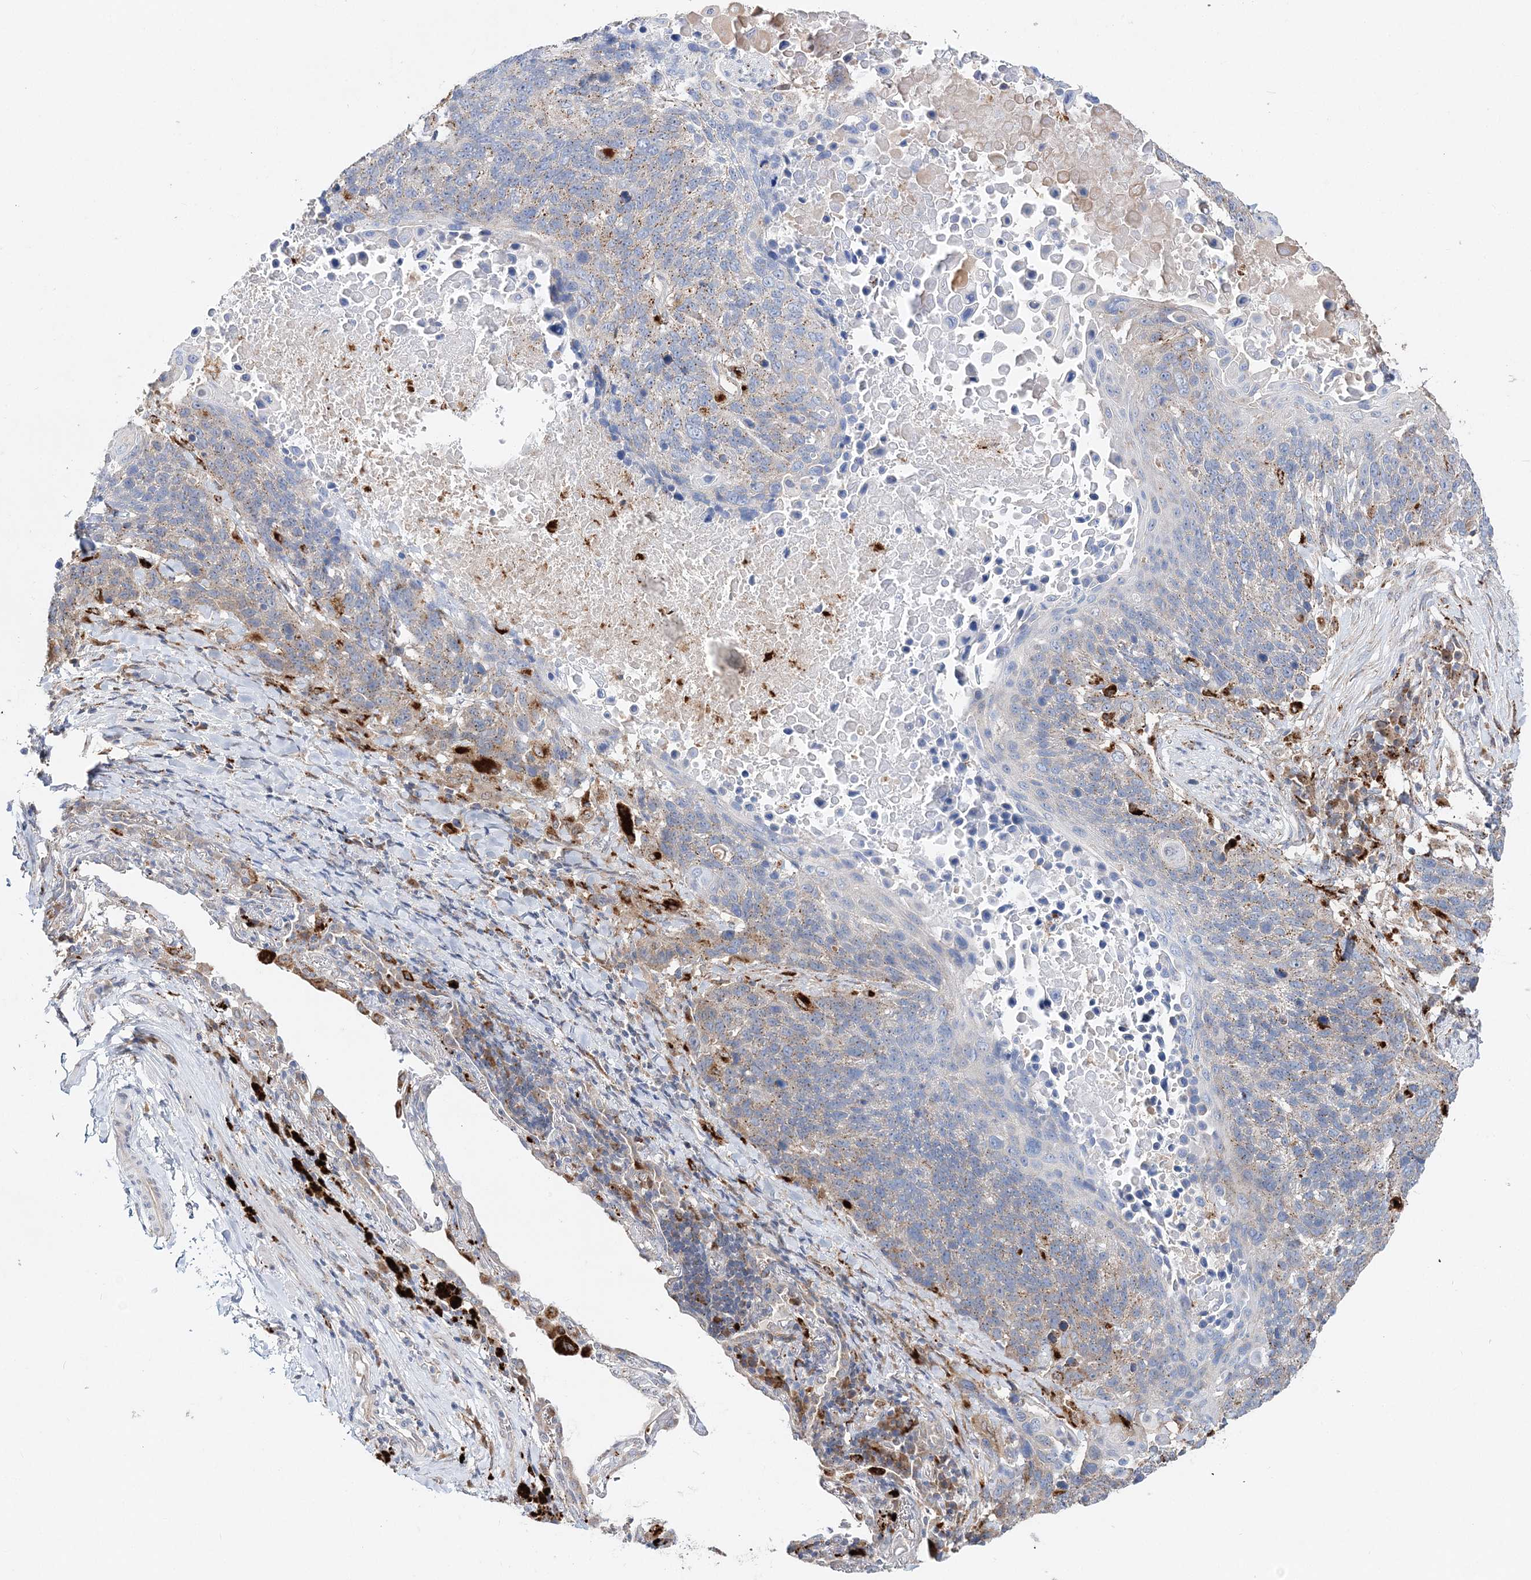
{"staining": {"intensity": "moderate", "quantity": "<25%", "location": "cytoplasmic/membranous"}, "tissue": "lung cancer", "cell_type": "Tumor cells", "image_type": "cancer", "snomed": [{"axis": "morphology", "description": "Squamous cell carcinoma, NOS"}, {"axis": "topography", "description": "Lung"}], "caption": "Protein staining shows moderate cytoplasmic/membranous positivity in approximately <25% of tumor cells in lung squamous cell carcinoma. Ihc stains the protein in brown and the nuclei are stained blue.", "gene": "C3orf38", "patient": {"sex": "male", "age": 66}}